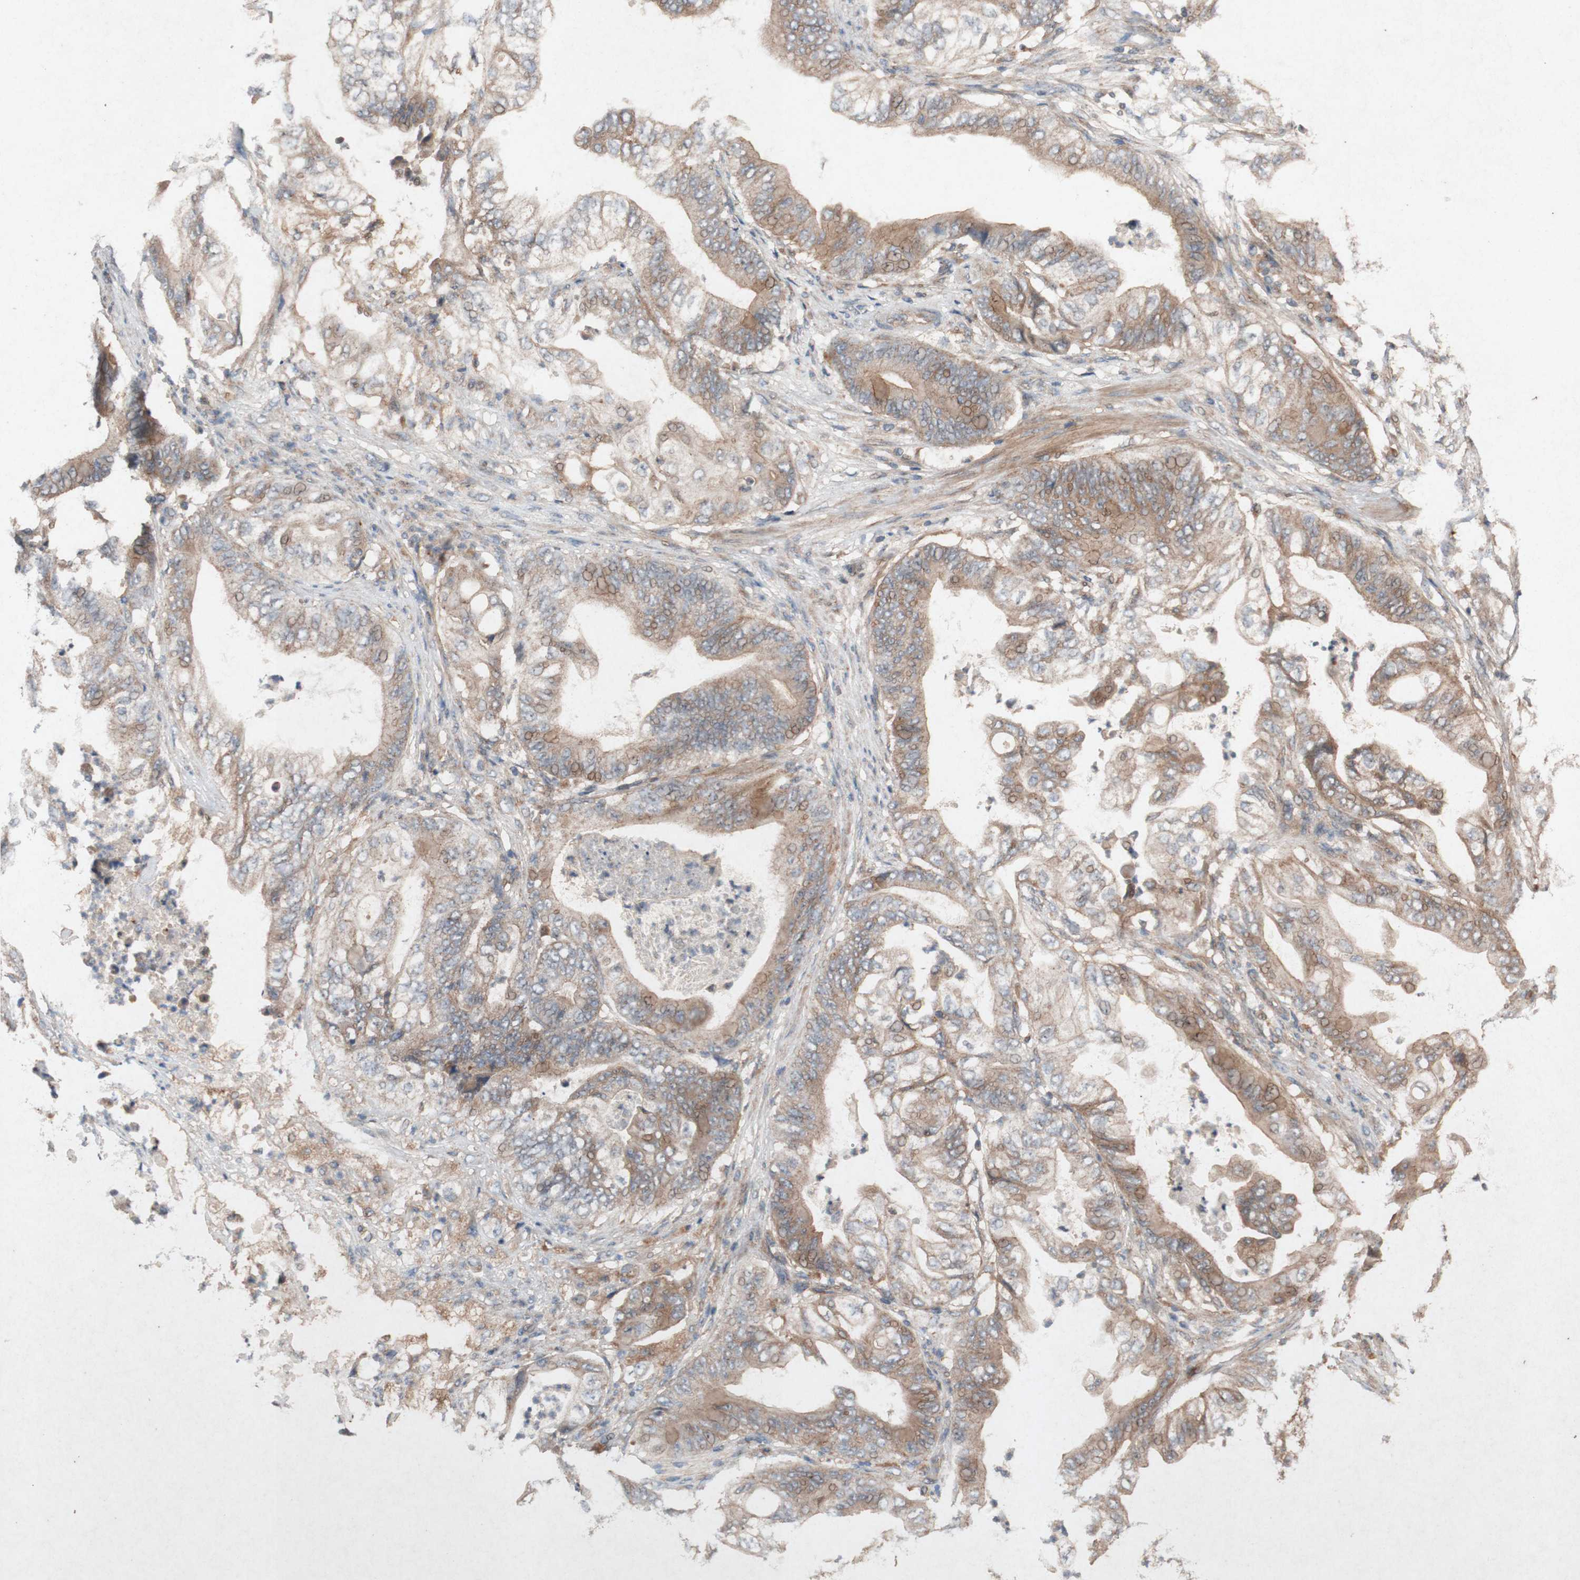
{"staining": {"intensity": "moderate", "quantity": ">75%", "location": "cytoplasmic/membranous"}, "tissue": "stomach cancer", "cell_type": "Tumor cells", "image_type": "cancer", "snomed": [{"axis": "morphology", "description": "Adenocarcinoma, NOS"}, {"axis": "topography", "description": "Stomach"}], "caption": "Immunohistochemical staining of human stomach adenocarcinoma displays moderate cytoplasmic/membranous protein positivity in about >75% of tumor cells.", "gene": "ATP6V1F", "patient": {"sex": "female", "age": 73}}